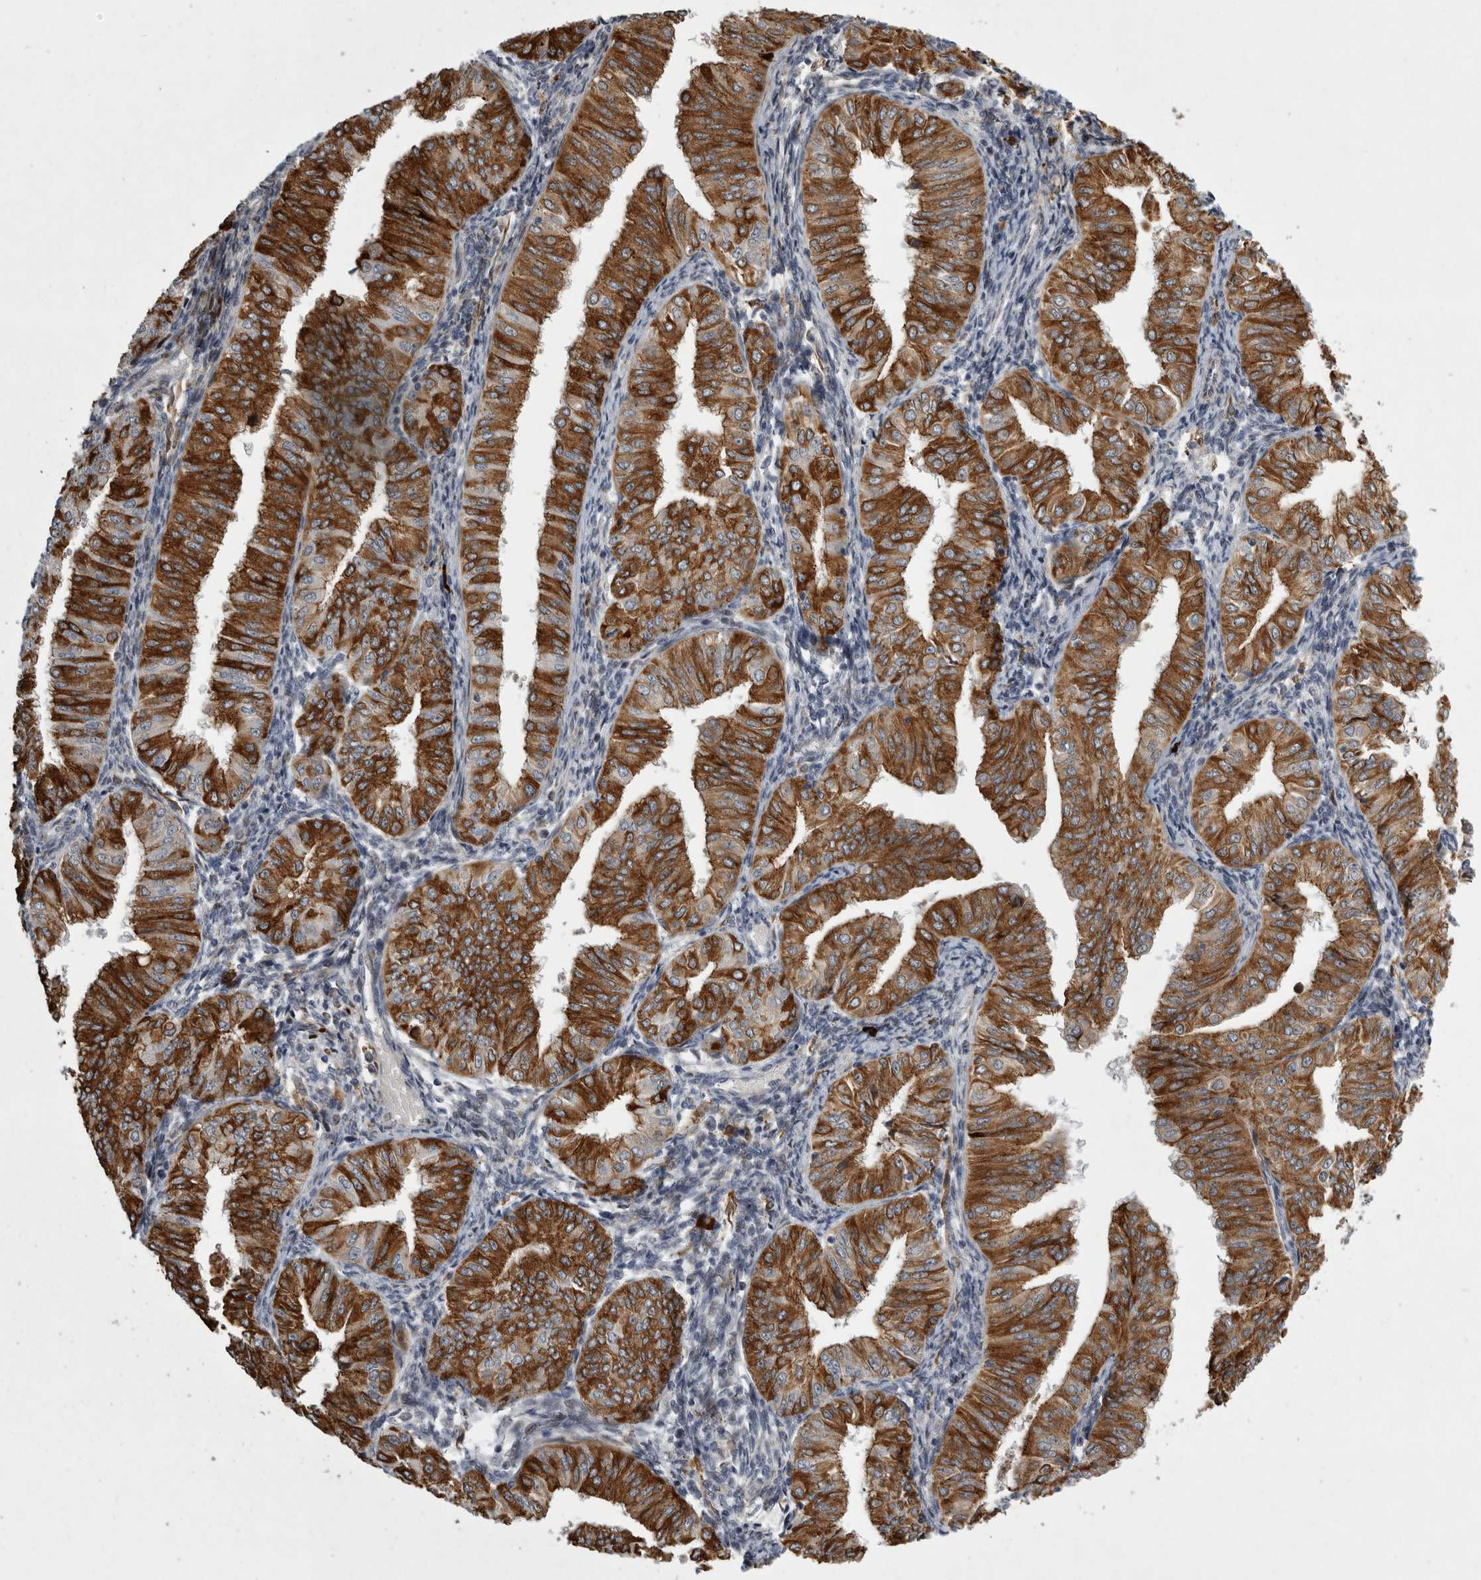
{"staining": {"intensity": "strong", "quantity": ">75%", "location": "cytoplasmic/membranous"}, "tissue": "endometrial cancer", "cell_type": "Tumor cells", "image_type": "cancer", "snomed": [{"axis": "morphology", "description": "Normal tissue, NOS"}, {"axis": "morphology", "description": "Adenocarcinoma, NOS"}, {"axis": "topography", "description": "Endometrium"}], "caption": "Immunohistochemistry of endometrial cancer demonstrates high levels of strong cytoplasmic/membranous positivity in approximately >75% of tumor cells.", "gene": "MPDZ", "patient": {"sex": "female", "age": 53}}